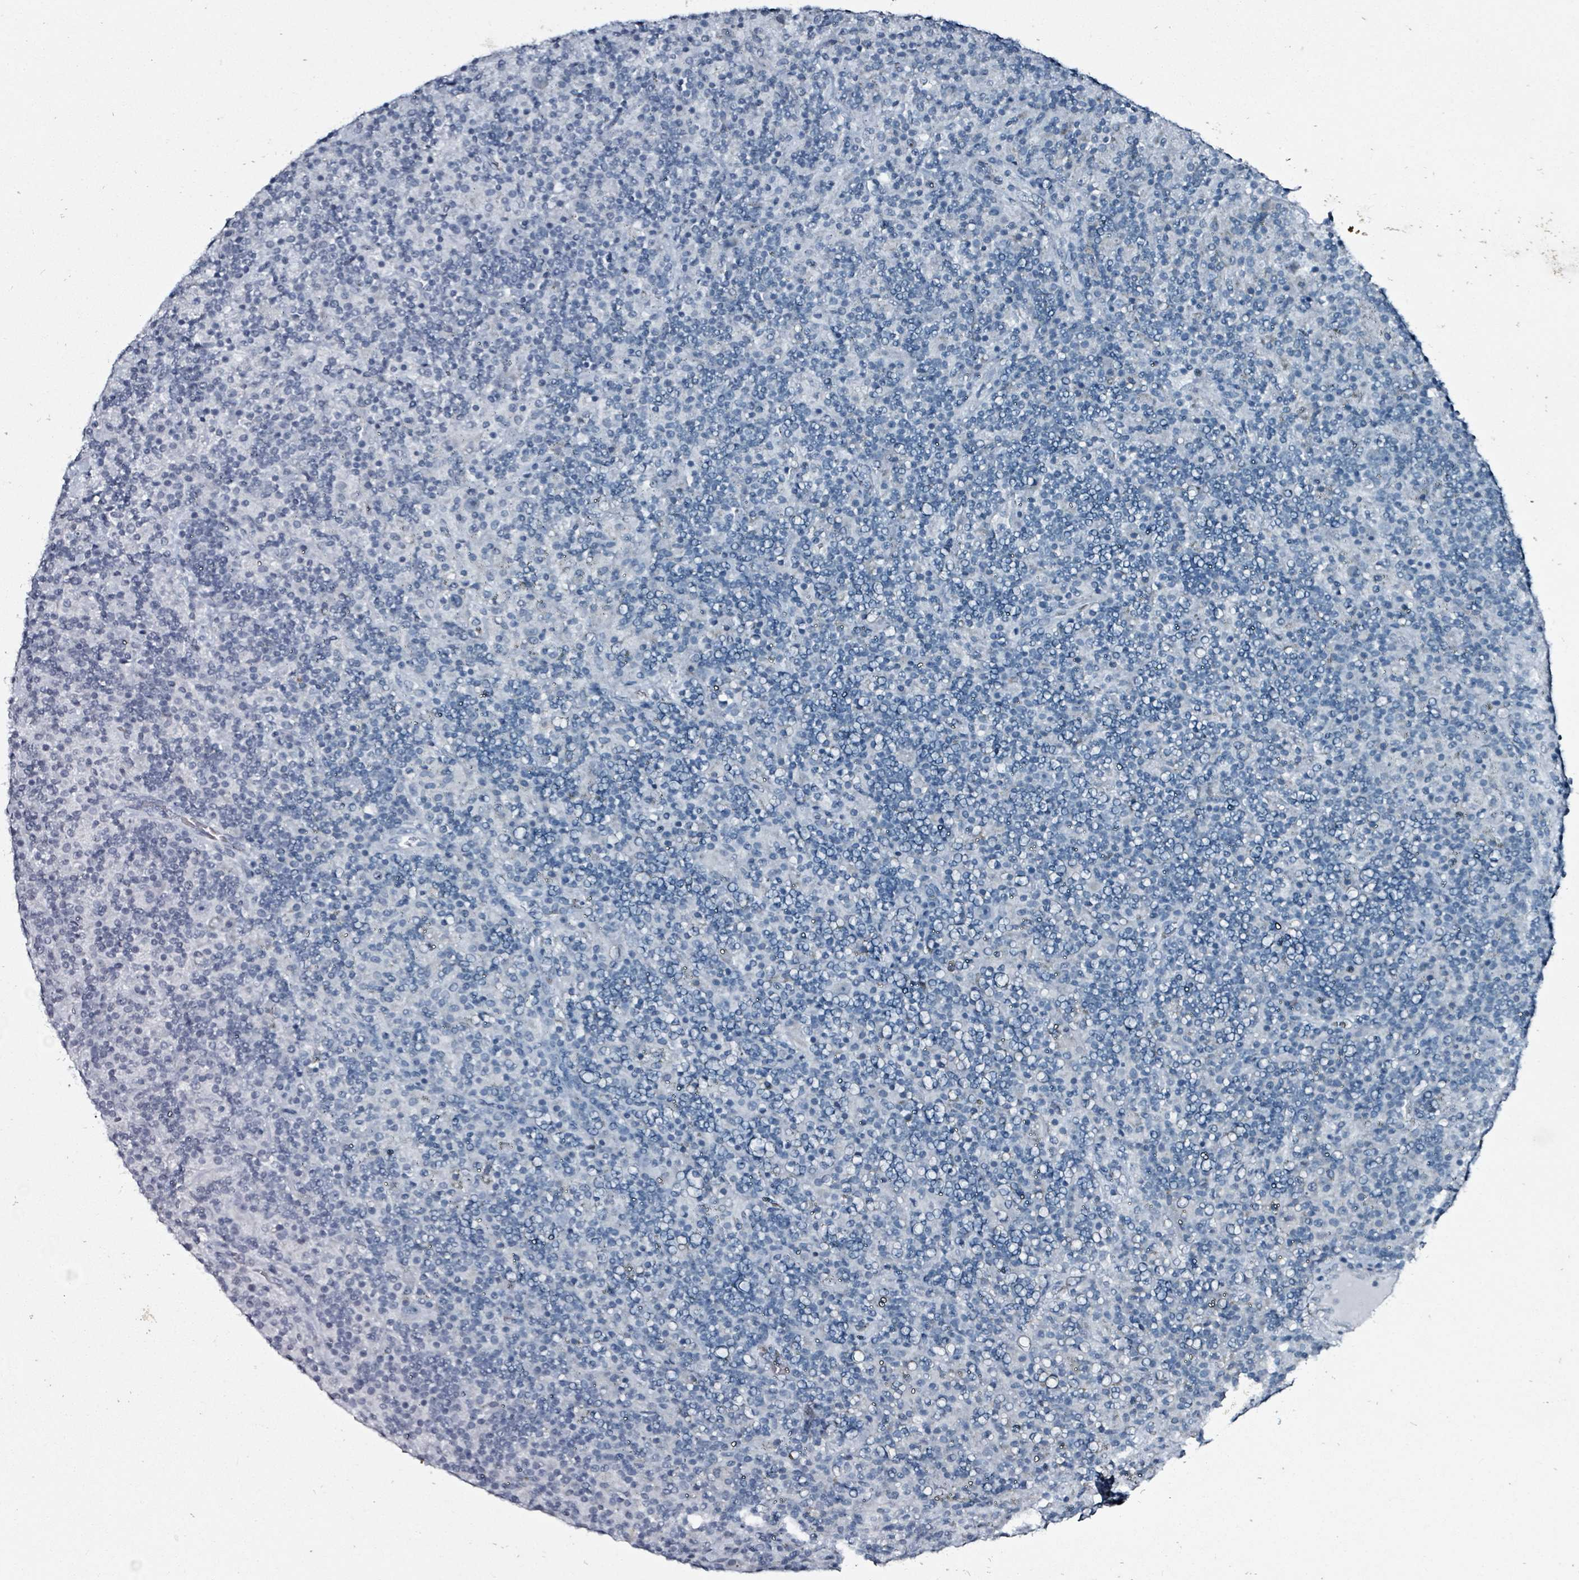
{"staining": {"intensity": "negative", "quantity": "none", "location": "none"}, "tissue": "lymphoma", "cell_type": "Tumor cells", "image_type": "cancer", "snomed": [{"axis": "morphology", "description": "Hodgkin's disease, NOS"}, {"axis": "topography", "description": "Lymph node"}], "caption": "Immunohistochemistry (IHC) of human Hodgkin's disease reveals no positivity in tumor cells. (DAB (3,3'-diaminobenzidine) IHC visualized using brightfield microscopy, high magnification).", "gene": "CA9", "patient": {"sex": "male", "age": 70}}